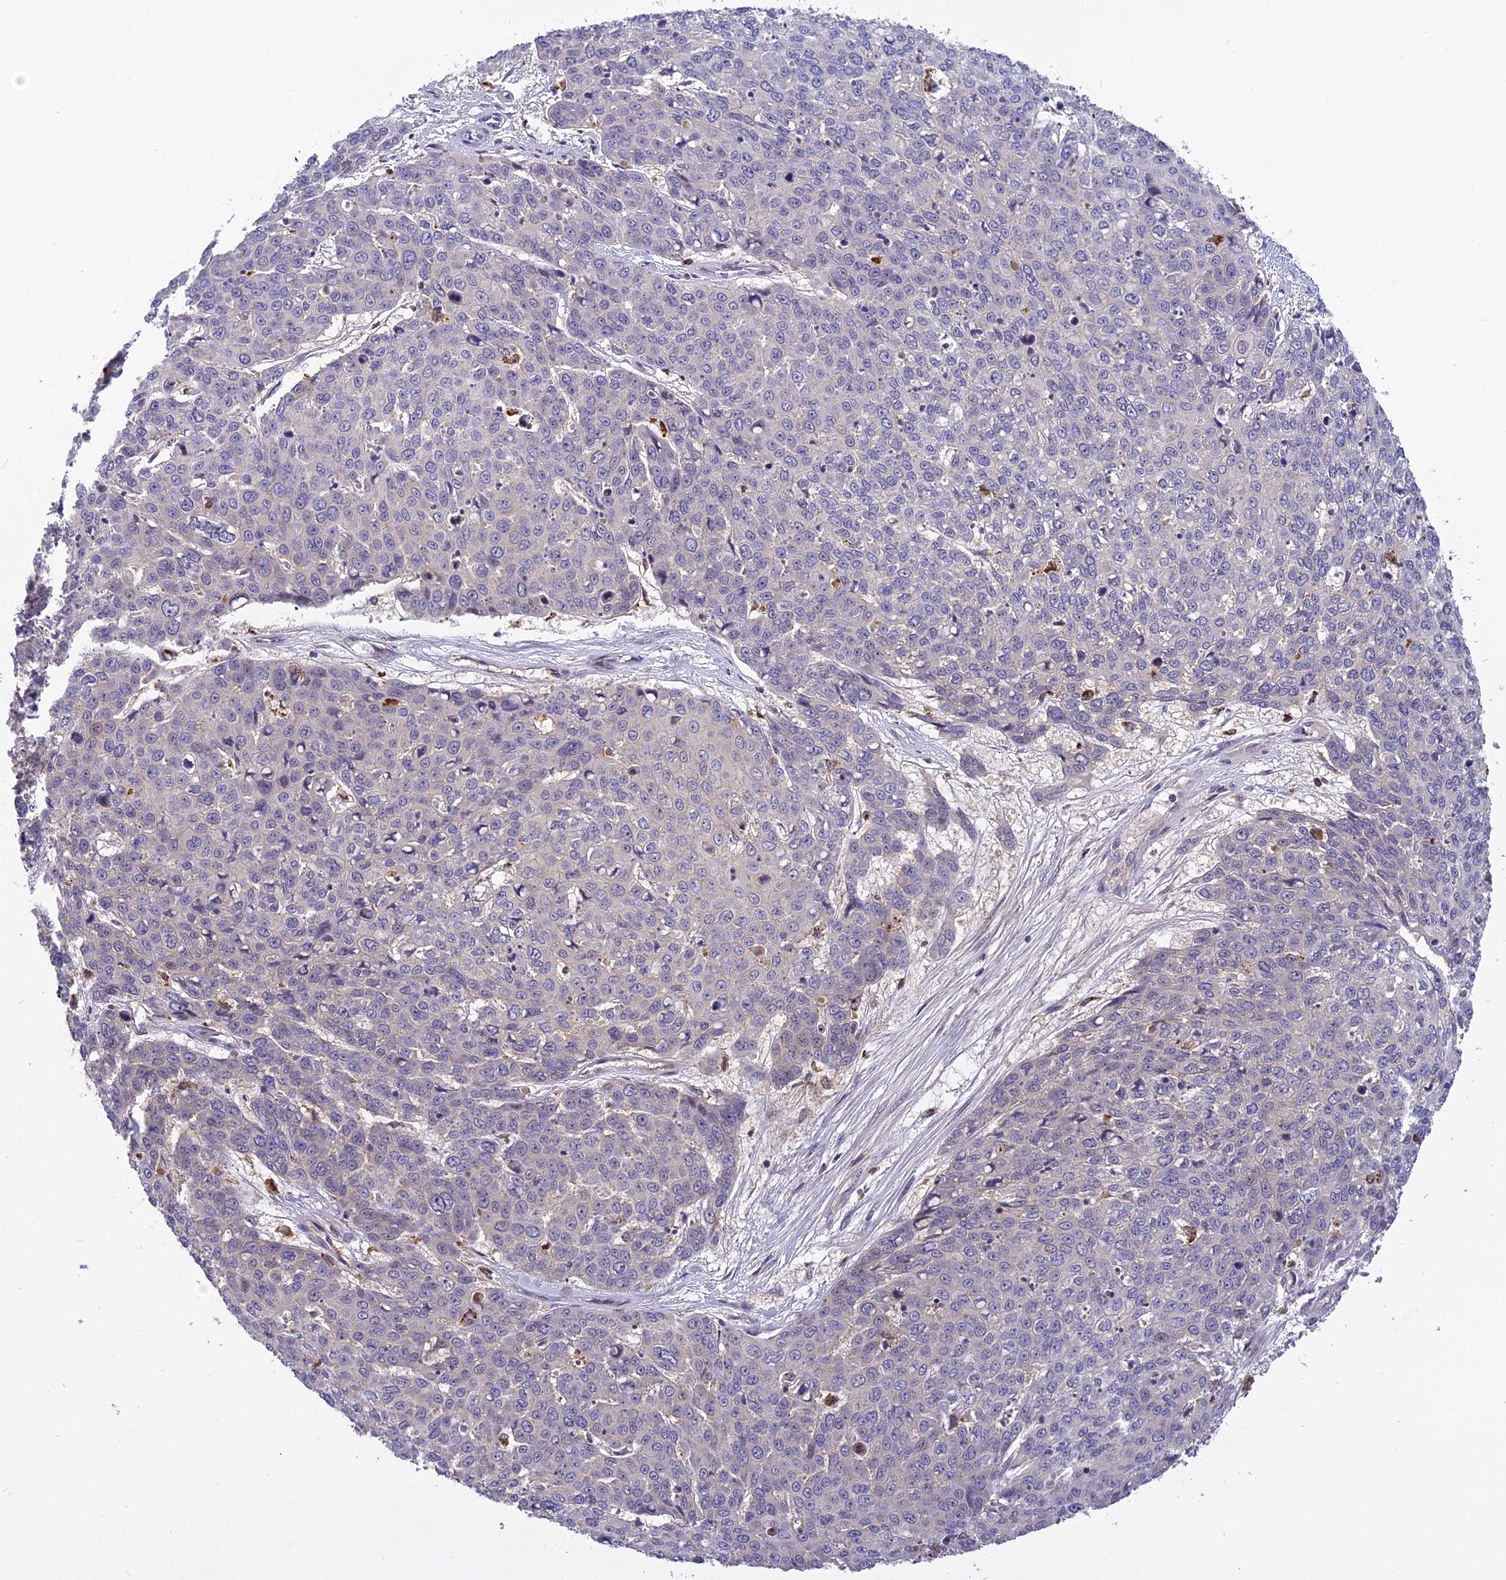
{"staining": {"intensity": "negative", "quantity": "none", "location": "none"}, "tissue": "skin cancer", "cell_type": "Tumor cells", "image_type": "cancer", "snomed": [{"axis": "morphology", "description": "Squamous cell carcinoma, NOS"}, {"axis": "topography", "description": "Skin"}], "caption": "Tumor cells show no significant positivity in skin cancer.", "gene": "FNIP2", "patient": {"sex": "male", "age": 71}}